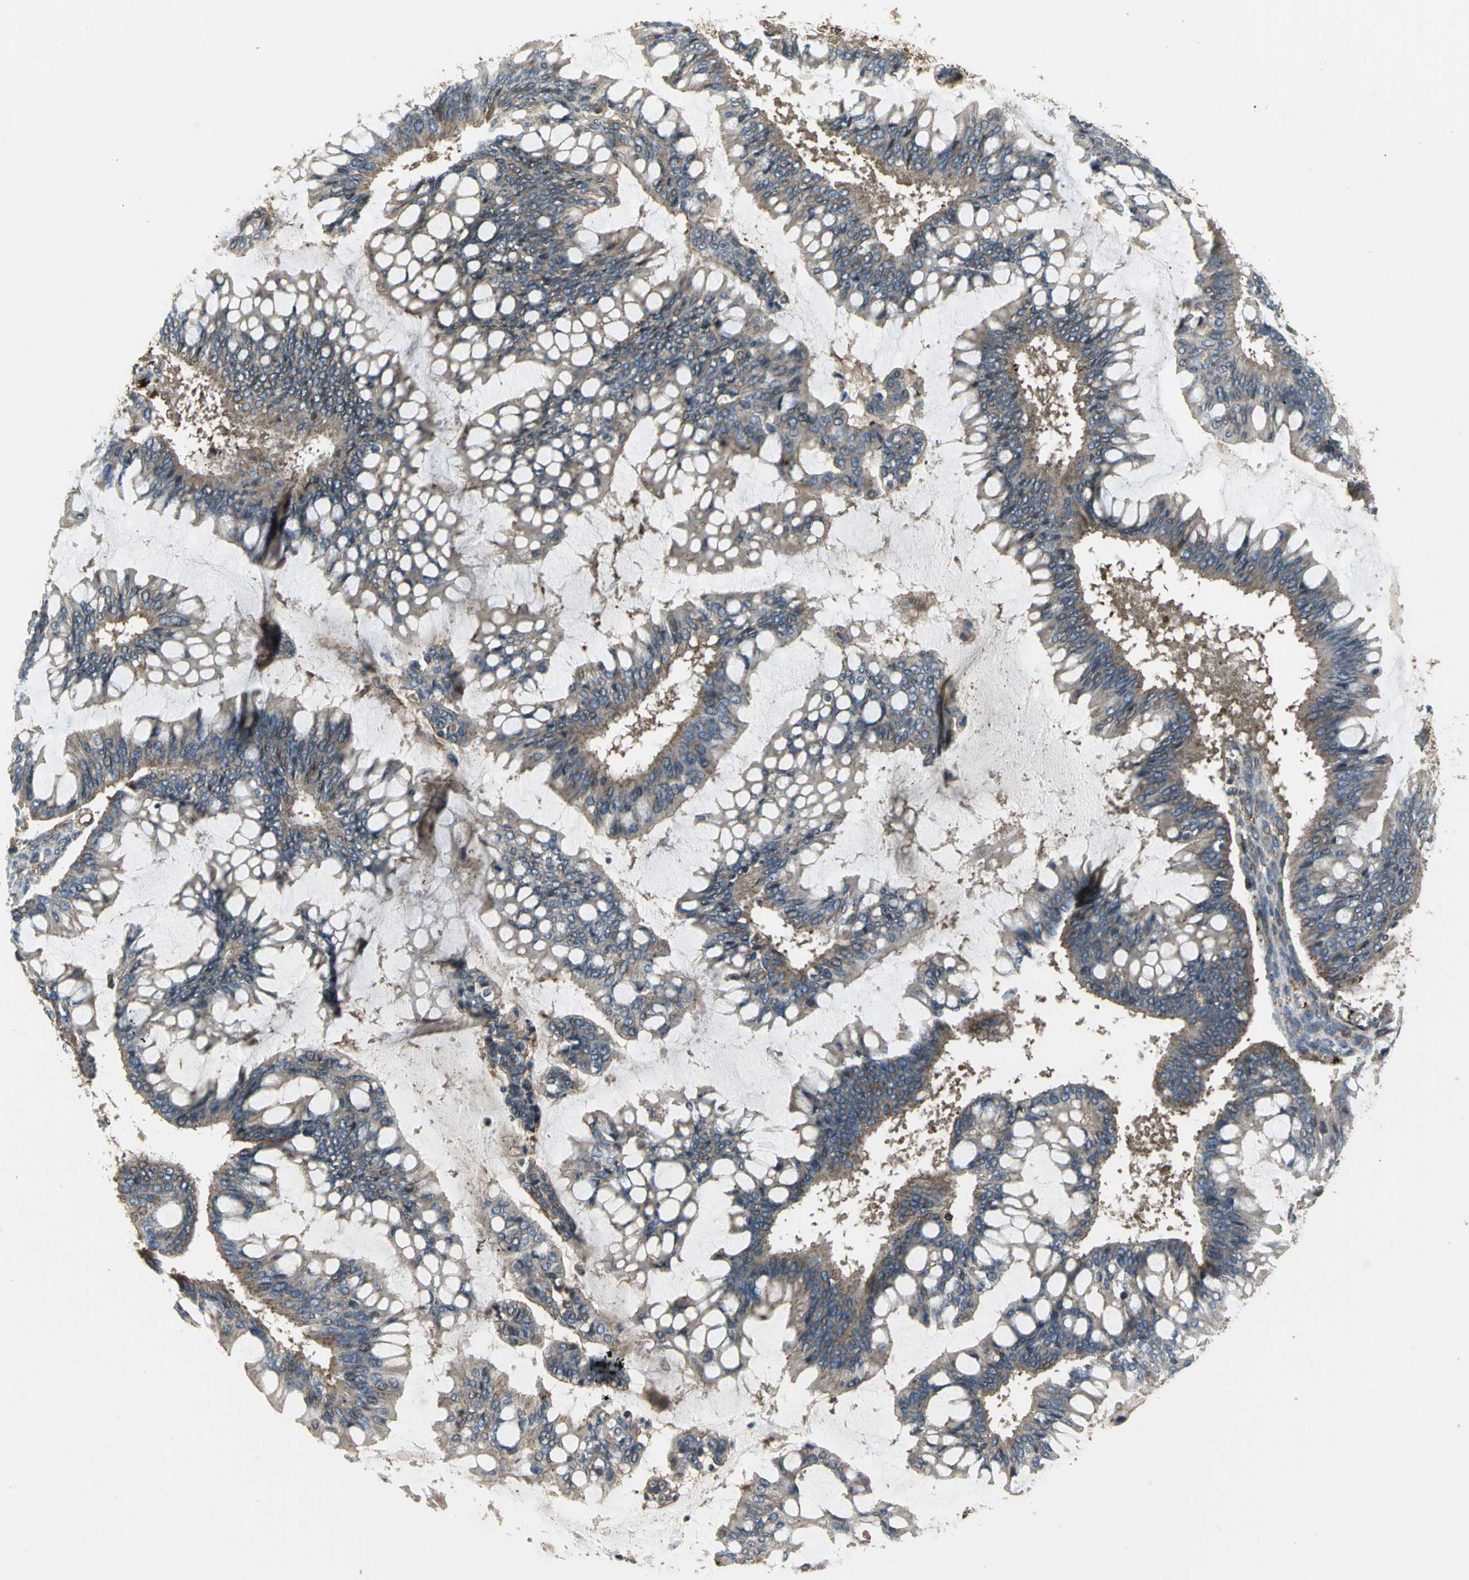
{"staining": {"intensity": "moderate", "quantity": ">75%", "location": "cytoplasmic/membranous"}, "tissue": "ovarian cancer", "cell_type": "Tumor cells", "image_type": "cancer", "snomed": [{"axis": "morphology", "description": "Cystadenocarcinoma, mucinous, NOS"}, {"axis": "topography", "description": "Ovary"}], "caption": "Ovarian mucinous cystadenocarcinoma stained for a protein displays moderate cytoplasmic/membranous positivity in tumor cells.", "gene": "TLN1", "patient": {"sex": "female", "age": 73}}